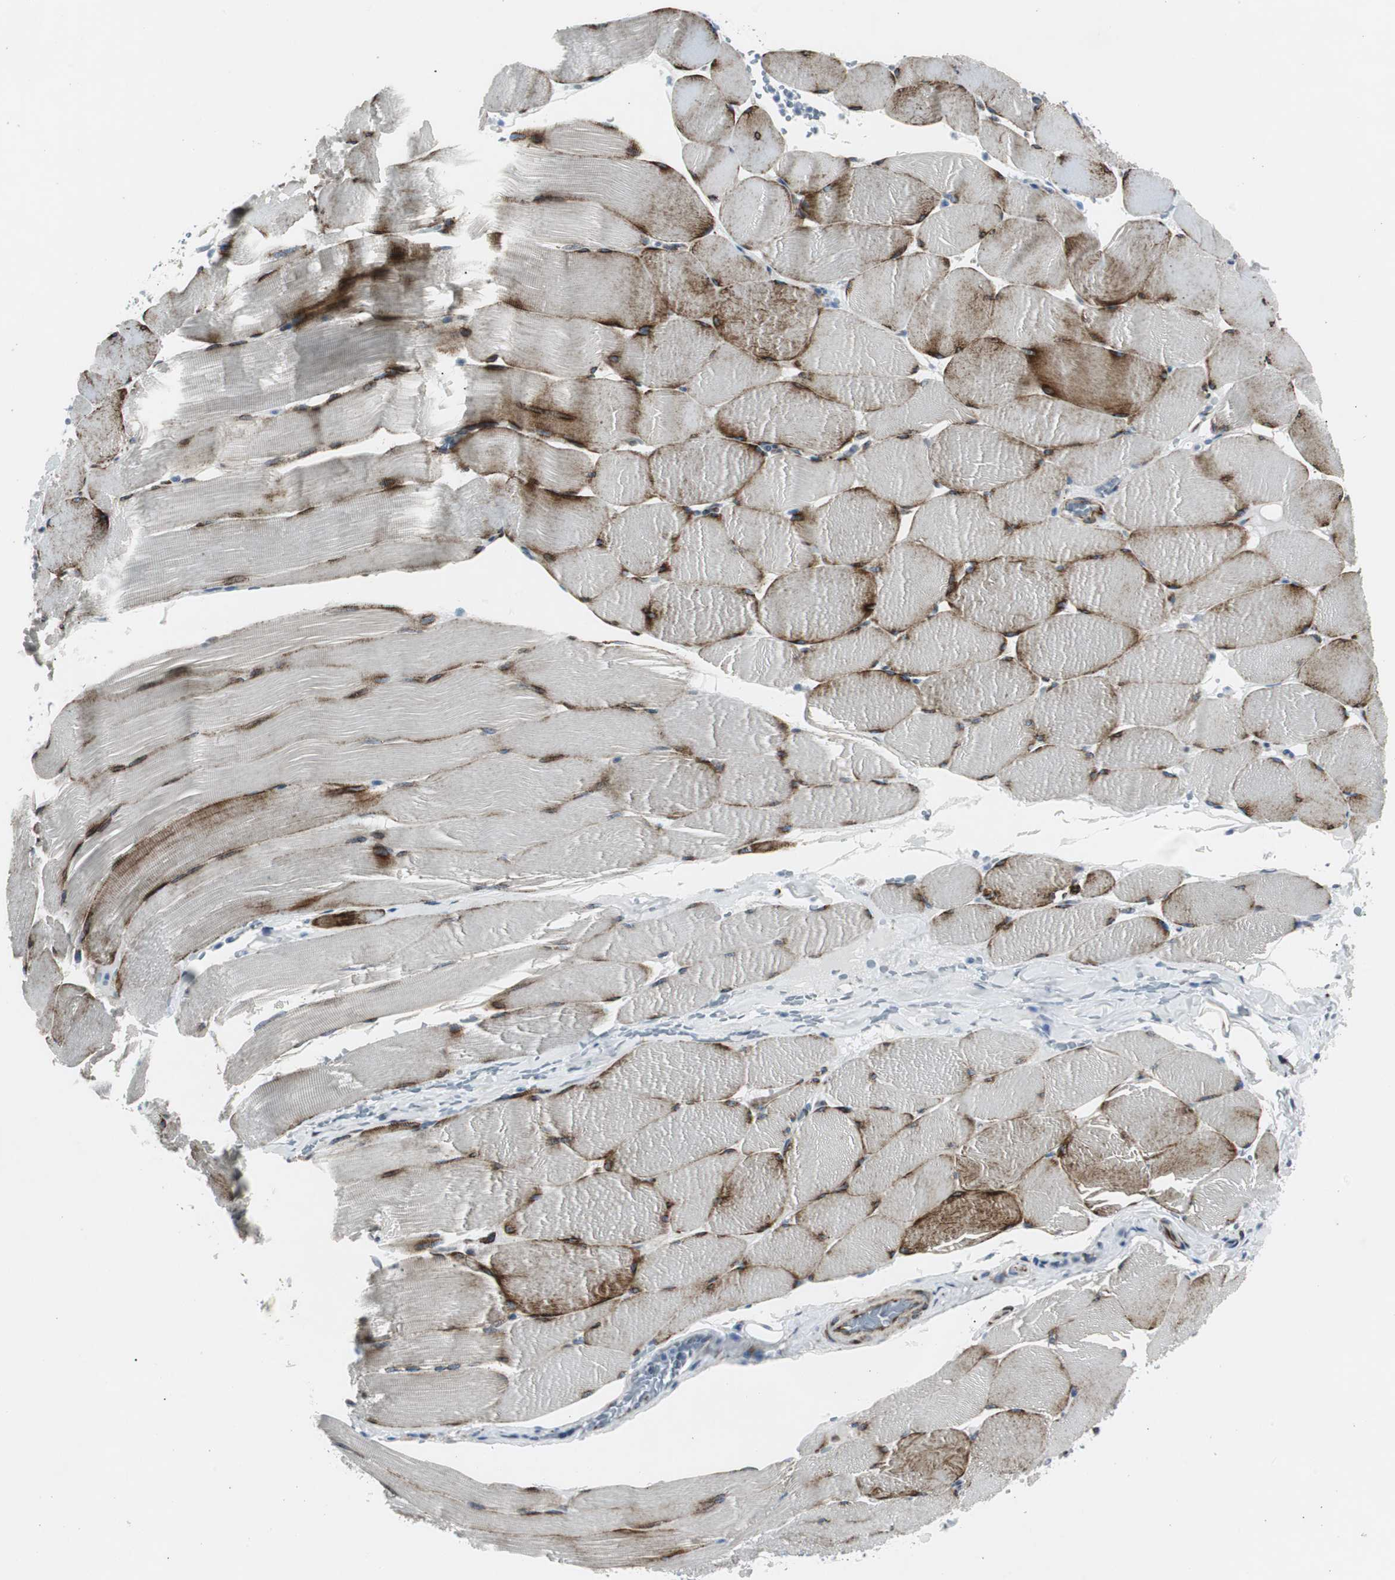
{"staining": {"intensity": "moderate", "quantity": "25%-75%", "location": "cytoplasmic/membranous"}, "tissue": "skeletal muscle", "cell_type": "Myocytes", "image_type": "normal", "snomed": [{"axis": "morphology", "description": "Normal tissue, NOS"}, {"axis": "topography", "description": "Skeletal muscle"}], "caption": "Normal skeletal muscle exhibits moderate cytoplasmic/membranous staining in about 25%-75% of myocytes, visualized by immunohistochemistry. Ihc stains the protein in brown and the nuclei are stained blue.", "gene": "BBC3", "patient": {"sex": "male", "age": 62}}